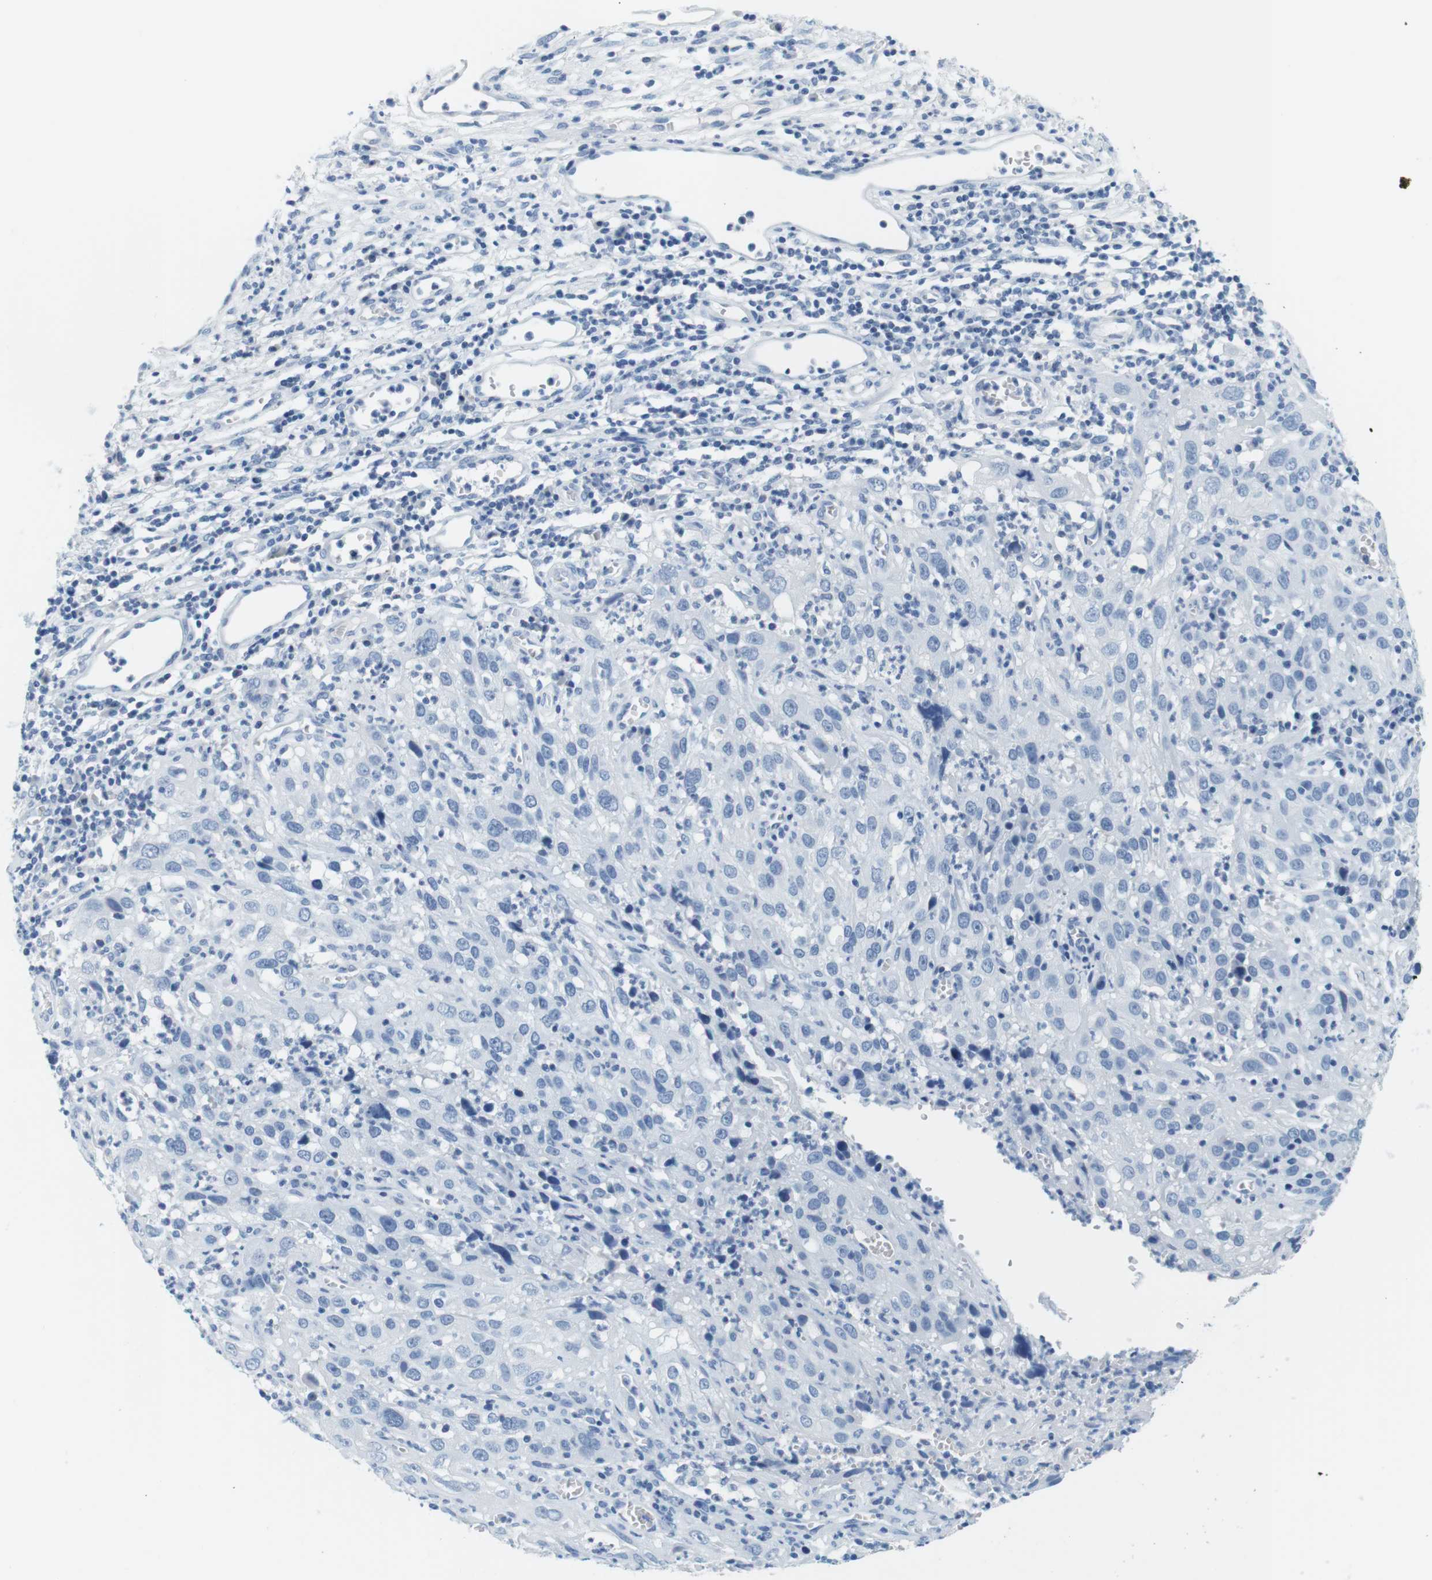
{"staining": {"intensity": "negative", "quantity": "none", "location": "none"}, "tissue": "cervical cancer", "cell_type": "Tumor cells", "image_type": "cancer", "snomed": [{"axis": "morphology", "description": "Squamous cell carcinoma, NOS"}, {"axis": "topography", "description": "Cervix"}], "caption": "Human cervical cancer (squamous cell carcinoma) stained for a protein using immunohistochemistry (IHC) displays no staining in tumor cells.", "gene": "CYP2C9", "patient": {"sex": "female", "age": 32}}